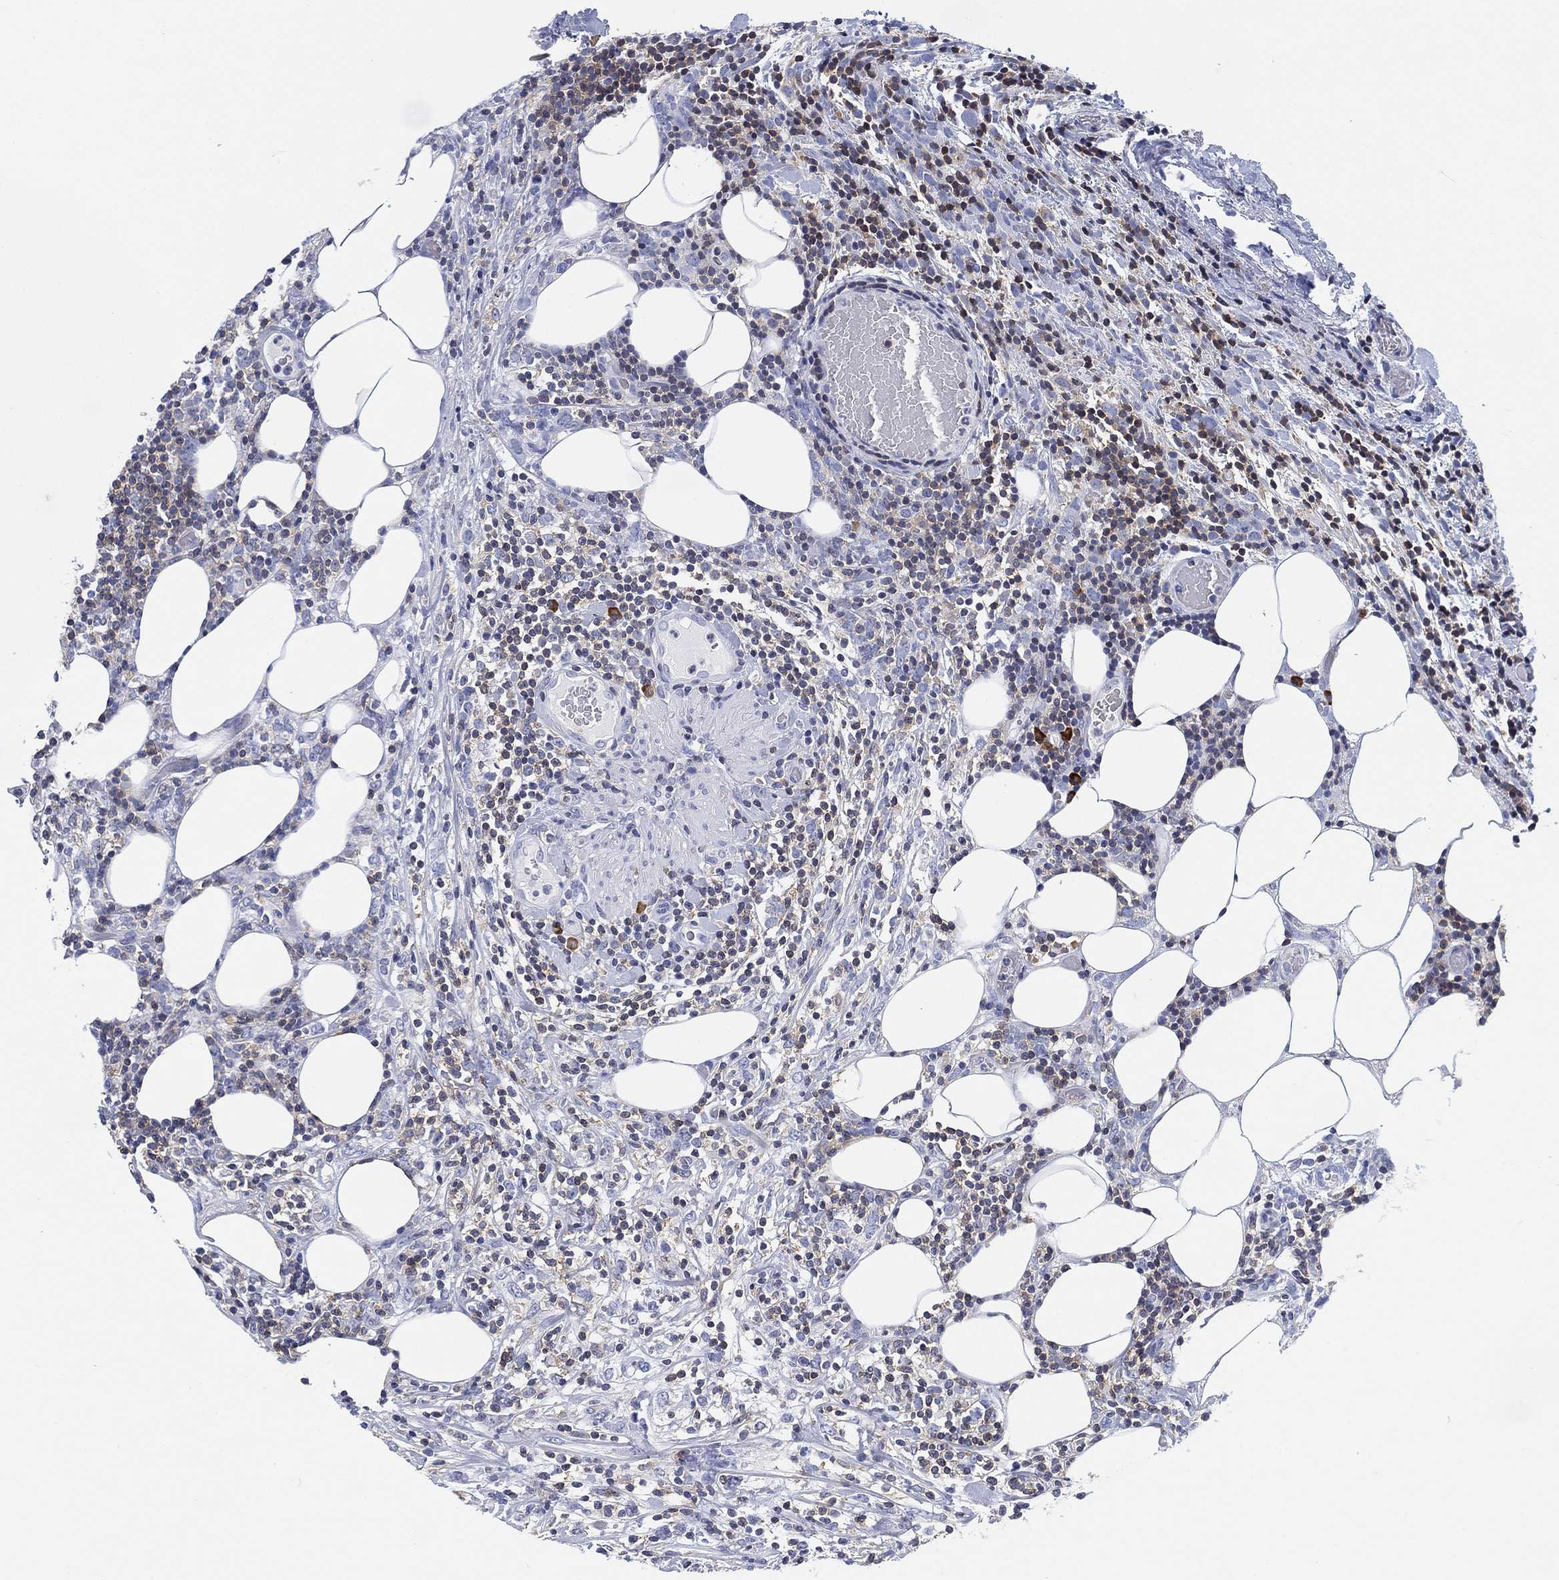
{"staining": {"intensity": "negative", "quantity": "none", "location": "none"}, "tissue": "lymphoma", "cell_type": "Tumor cells", "image_type": "cancer", "snomed": [{"axis": "morphology", "description": "Malignant lymphoma, non-Hodgkin's type, High grade"}, {"axis": "topography", "description": "Lymph node"}], "caption": "Immunohistochemistry of lymphoma demonstrates no expression in tumor cells. The staining was performed using DAB to visualize the protein expression in brown, while the nuclei were stained in blue with hematoxylin (Magnification: 20x).", "gene": "FYB1", "patient": {"sex": "female", "age": 84}}